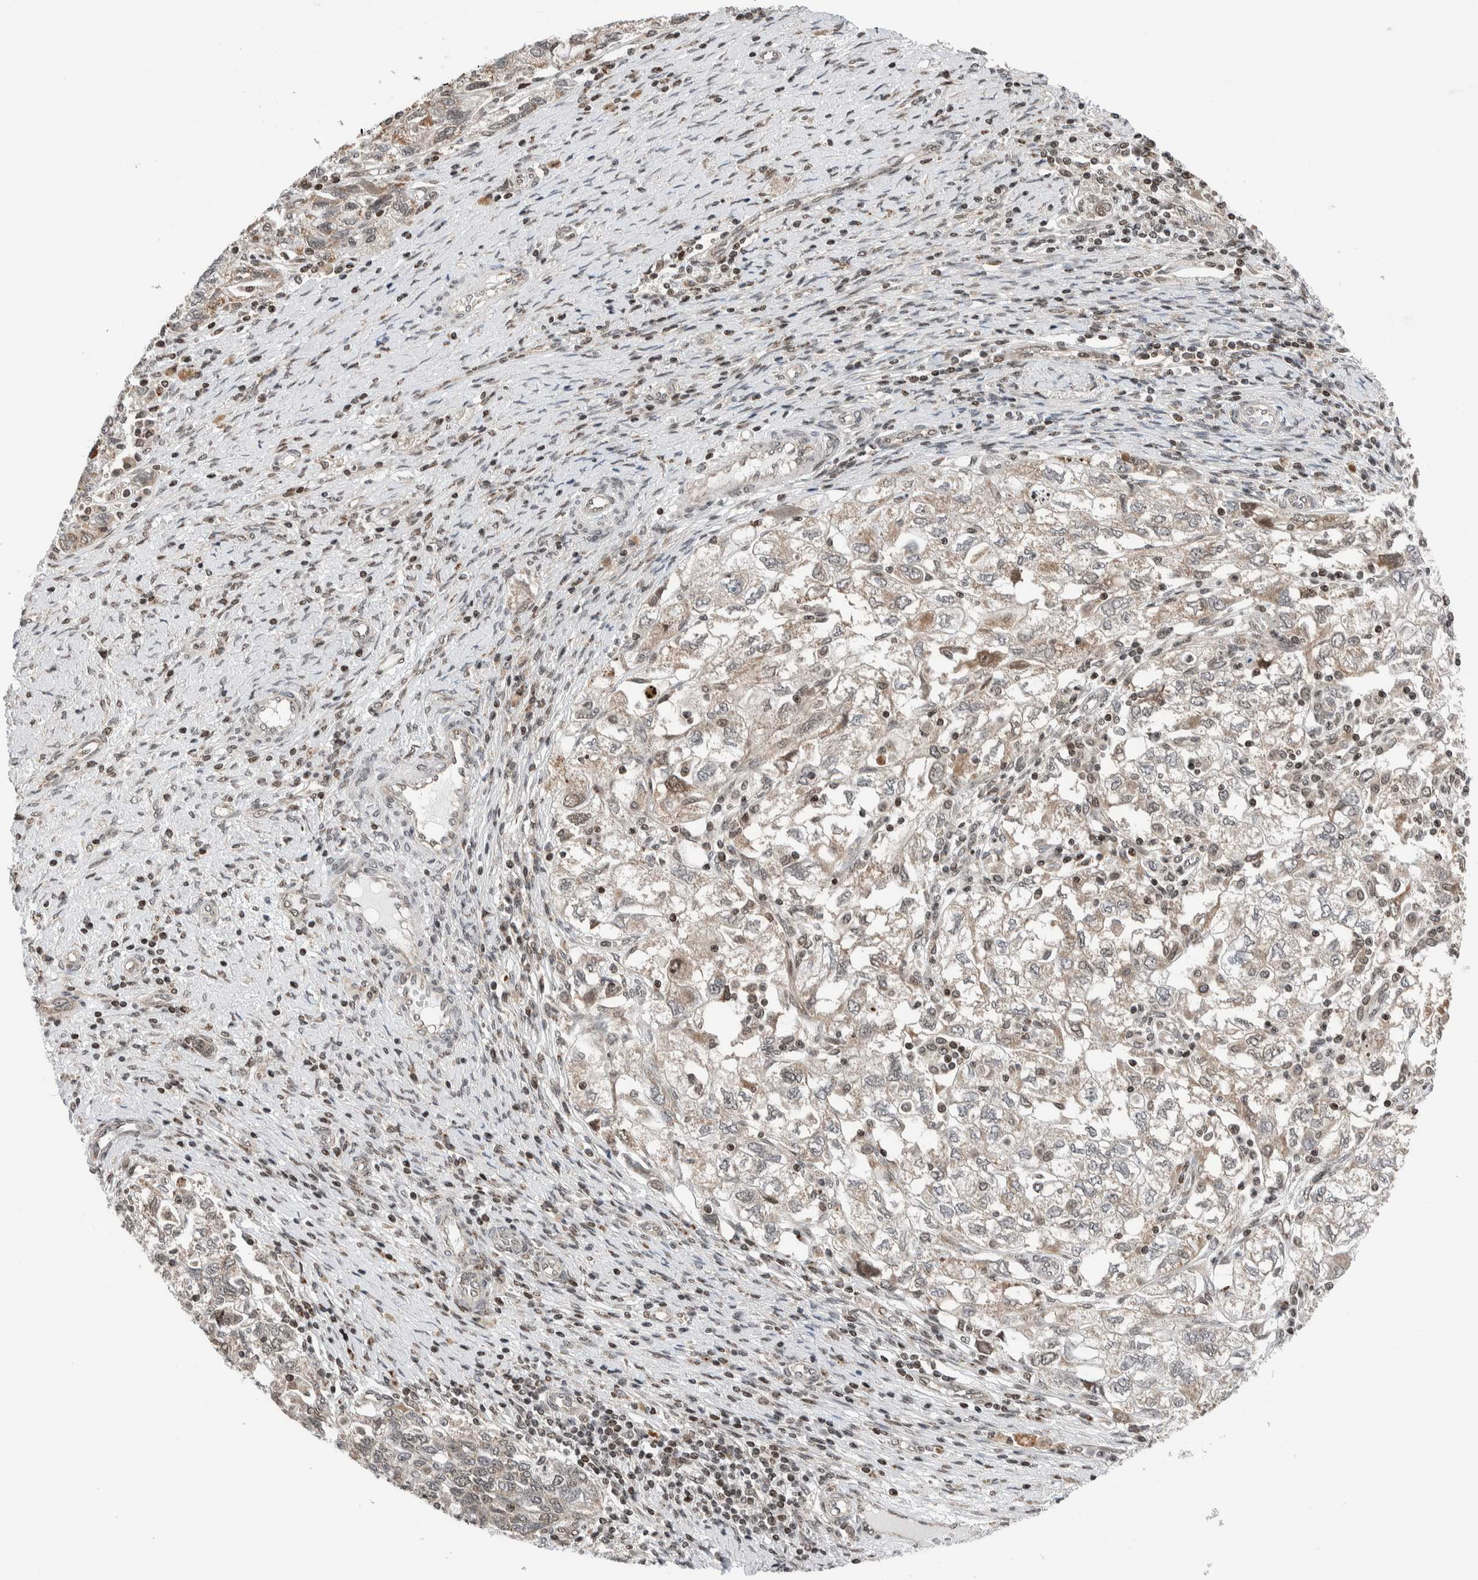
{"staining": {"intensity": "moderate", "quantity": "<25%", "location": "nuclear"}, "tissue": "ovarian cancer", "cell_type": "Tumor cells", "image_type": "cancer", "snomed": [{"axis": "morphology", "description": "Carcinoma, NOS"}, {"axis": "morphology", "description": "Cystadenocarcinoma, serous, NOS"}, {"axis": "topography", "description": "Ovary"}], "caption": "Moderate nuclear positivity is present in approximately <25% of tumor cells in ovarian serous cystadenocarcinoma. (Brightfield microscopy of DAB IHC at high magnification).", "gene": "NPLOC4", "patient": {"sex": "female", "age": 69}}